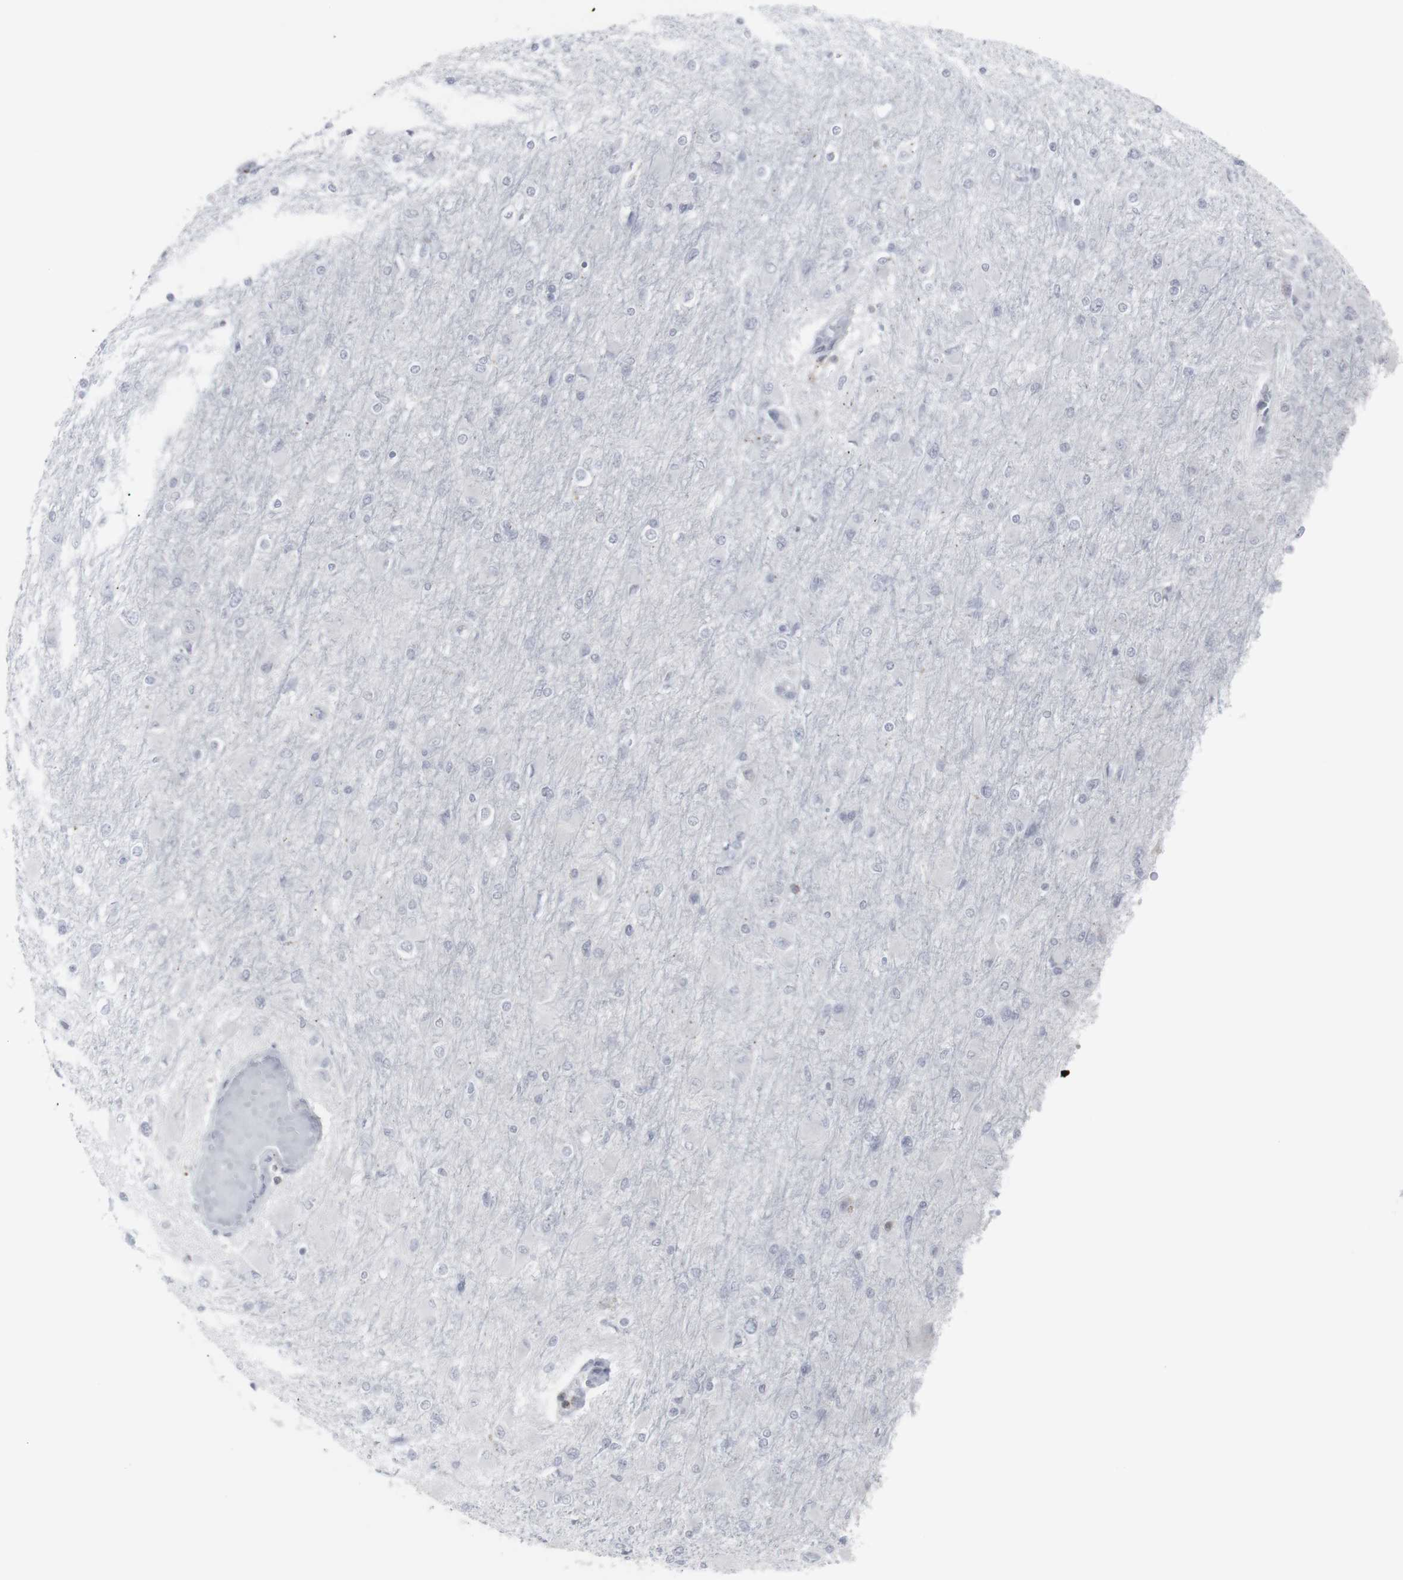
{"staining": {"intensity": "negative", "quantity": "none", "location": "none"}, "tissue": "glioma", "cell_type": "Tumor cells", "image_type": "cancer", "snomed": [{"axis": "morphology", "description": "Glioma, malignant, High grade"}, {"axis": "topography", "description": "Cerebral cortex"}], "caption": "Image shows no protein positivity in tumor cells of malignant glioma (high-grade) tissue. (DAB (3,3'-diaminobenzidine) immunohistochemistry with hematoxylin counter stain).", "gene": "APOBEC2", "patient": {"sex": "female", "age": 36}}